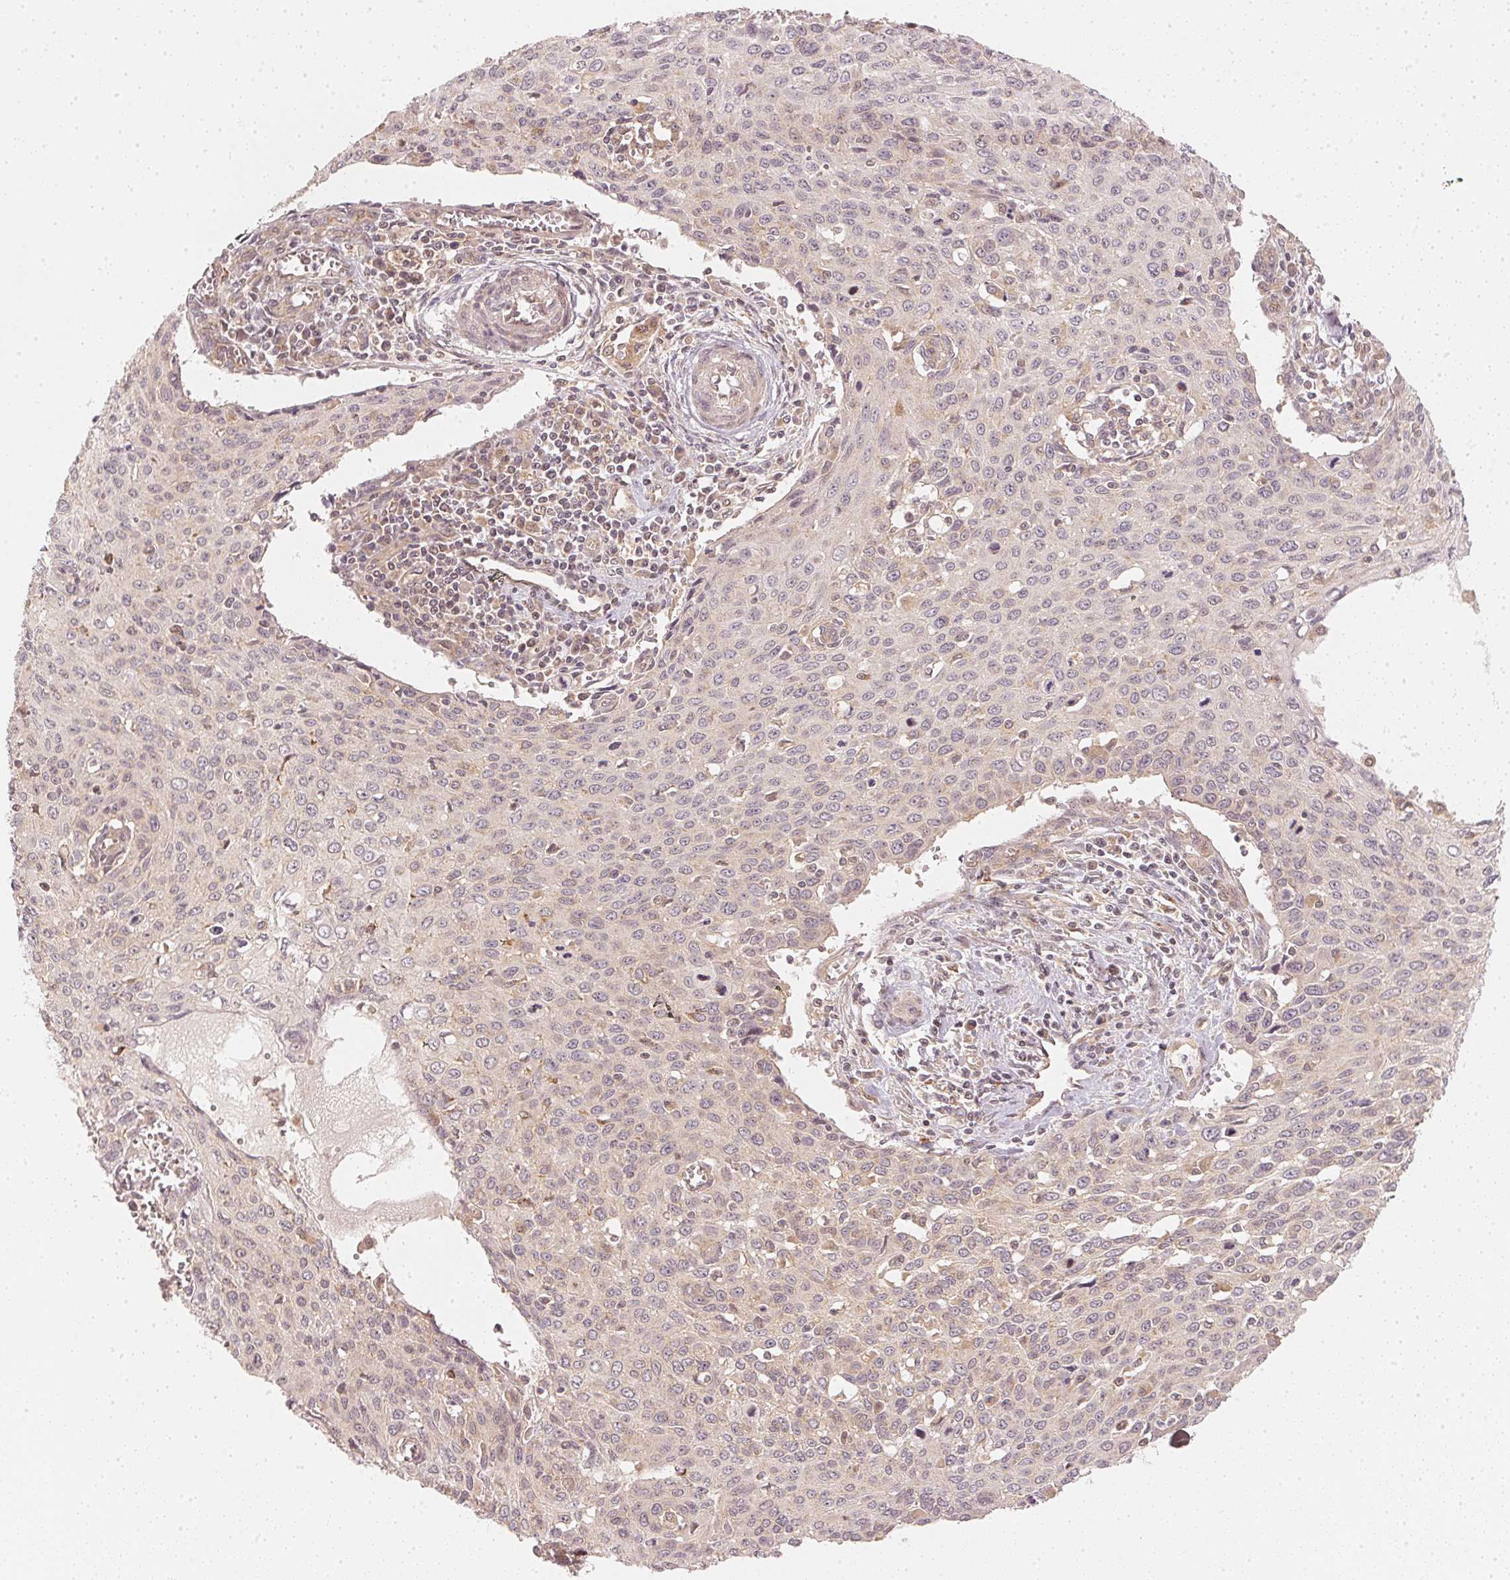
{"staining": {"intensity": "weak", "quantity": "<25%", "location": "cytoplasmic/membranous"}, "tissue": "cervical cancer", "cell_type": "Tumor cells", "image_type": "cancer", "snomed": [{"axis": "morphology", "description": "Squamous cell carcinoma, NOS"}, {"axis": "topography", "description": "Cervix"}], "caption": "A high-resolution histopathology image shows immunohistochemistry staining of cervical squamous cell carcinoma, which shows no significant expression in tumor cells.", "gene": "WDR54", "patient": {"sex": "female", "age": 38}}